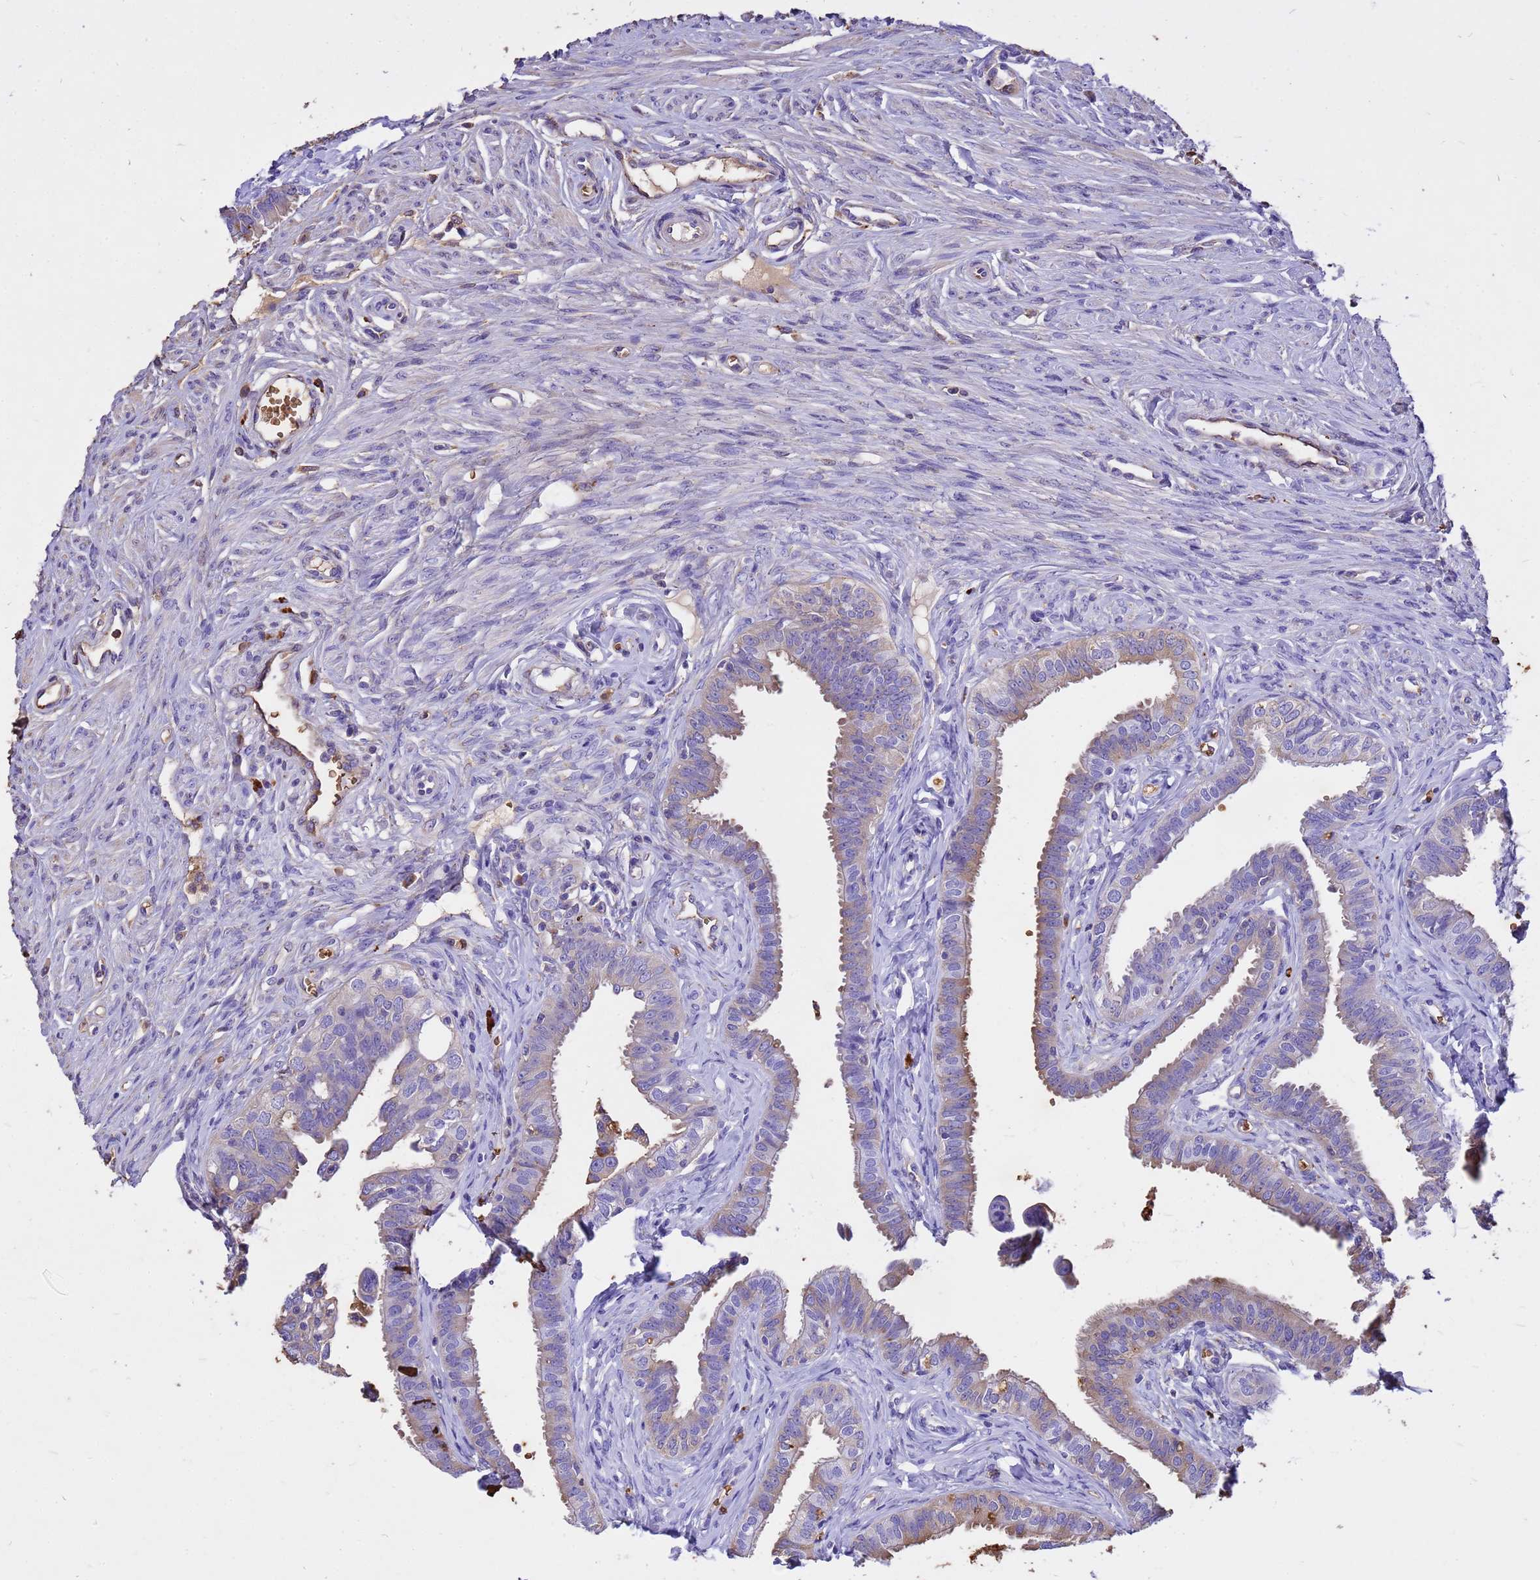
{"staining": {"intensity": "weak", "quantity": "25%-75%", "location": "cytoplasmic/membranous"}, "tissue": "fallopian tube", "cell_type": "Glandular cells", "image_type": "normal", "snomed": [{"axis": "morphology", "description": "Normal tissue, NOS"}, {"axis": "morphology", "description": "Carcinoma, NOS"}, {"axis": "topography", "description": "Fallopian tube"}, {"axis": "topography", "description": "Ovary"}], "caption": "This is a micrograph of IHC staining of benign fallopian tube, which shows weak staining in the cytoplasmic/membranous of glandular cells.", "gene": "HBA1", "patient": {"sex": "female", "age": 59}}